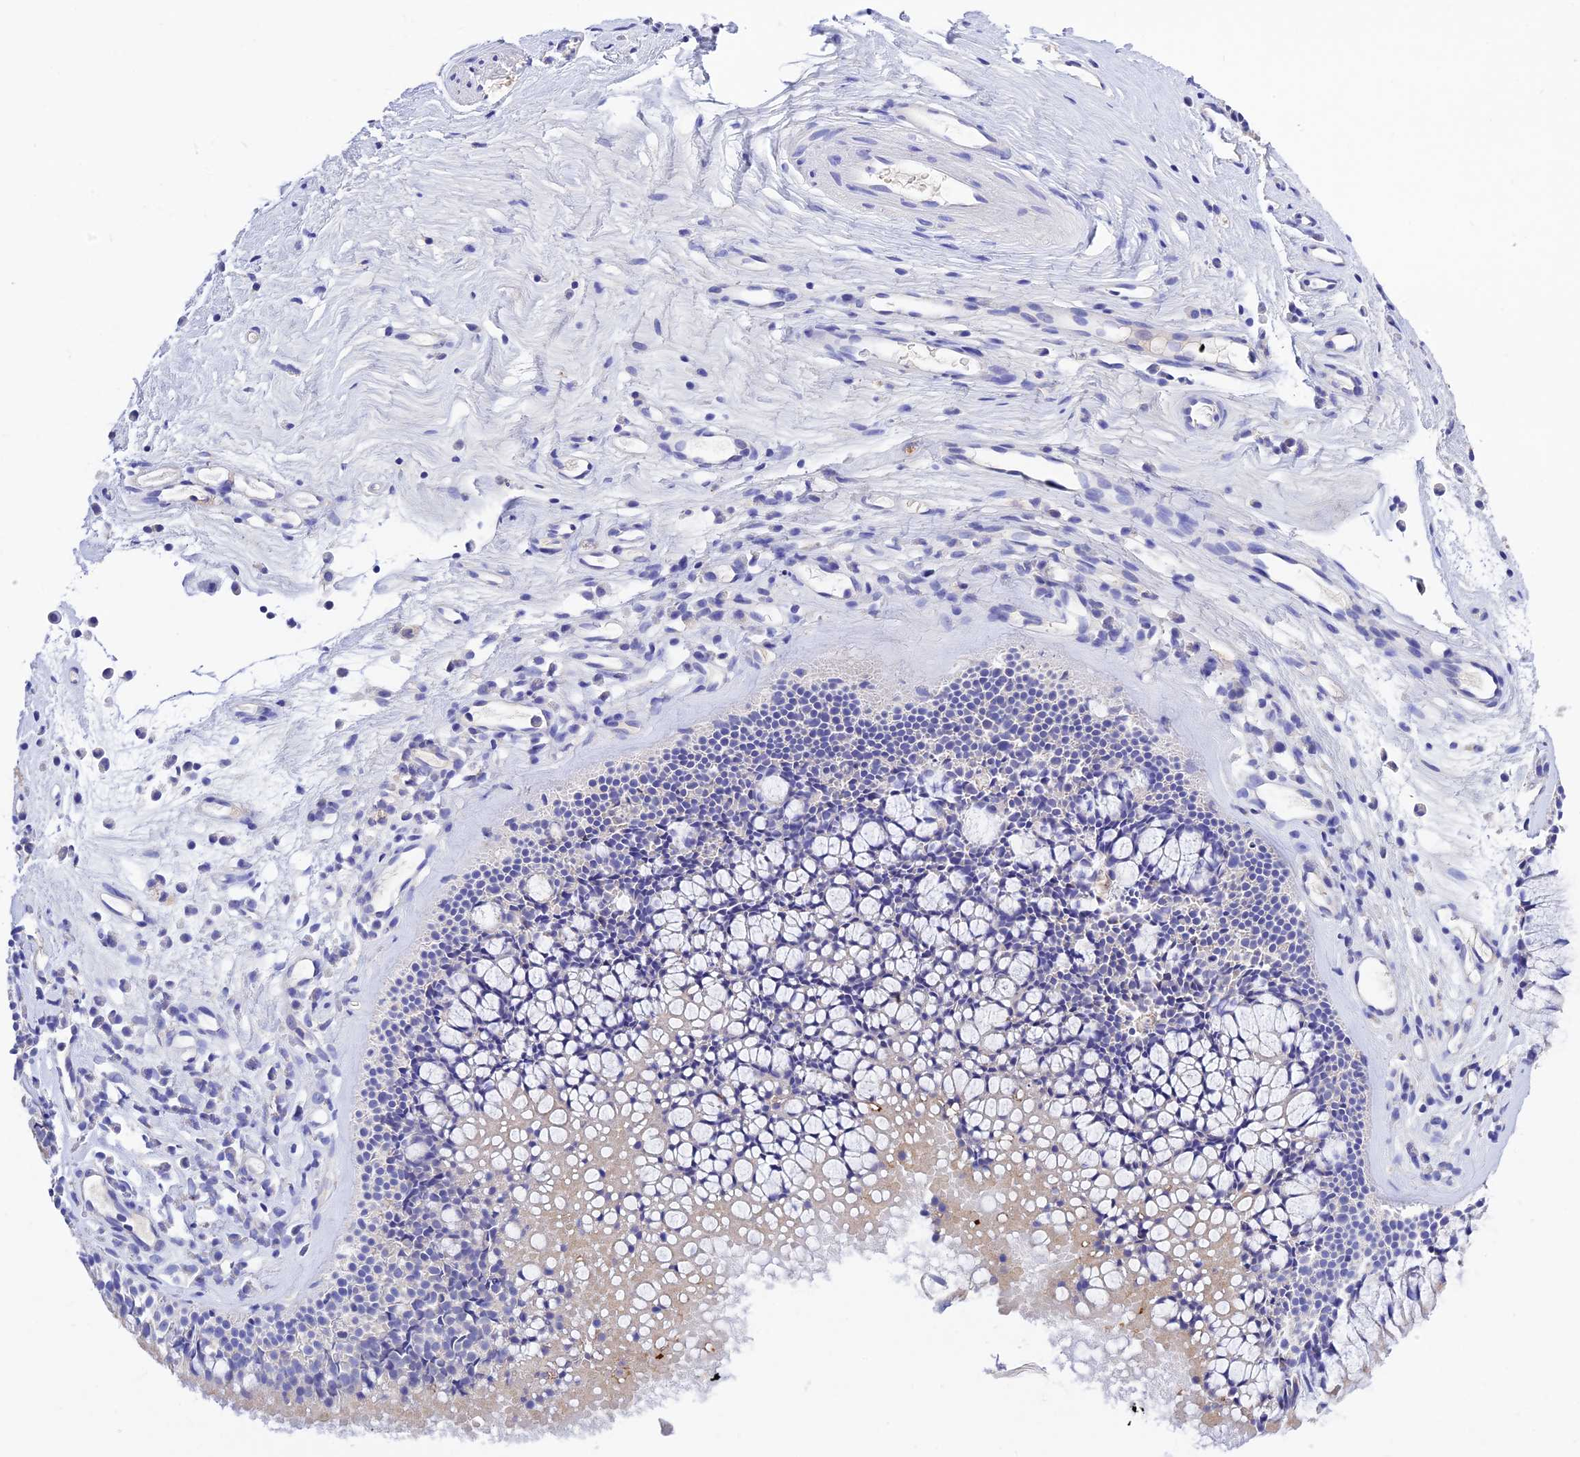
{"staining": {"intensity": "negative", "quantity": "none", "location": "none"}, "tissue": "nasopharynx", "cell_type": "Respiratory epithelial cells", "image_type": "normal", "snomed": [{"axis": "morphology", "description": "Normal tissue, NOS"}, {"axis": "morphology", "description": "Inflammation, NOS"}, {"axis": "morphology", "description": "Malignant melanoma, Metastatic site"}, {"axis": "topography", "description": "Nasopharynx"}], "caption": "This is a photomicrograph of immunohistochemistry staining of normal nasopharynx, which shows no positivity in respiratory epithelial cells.", "gene": "MS4A5", "patient": {"sex": "male", "age": 70}}